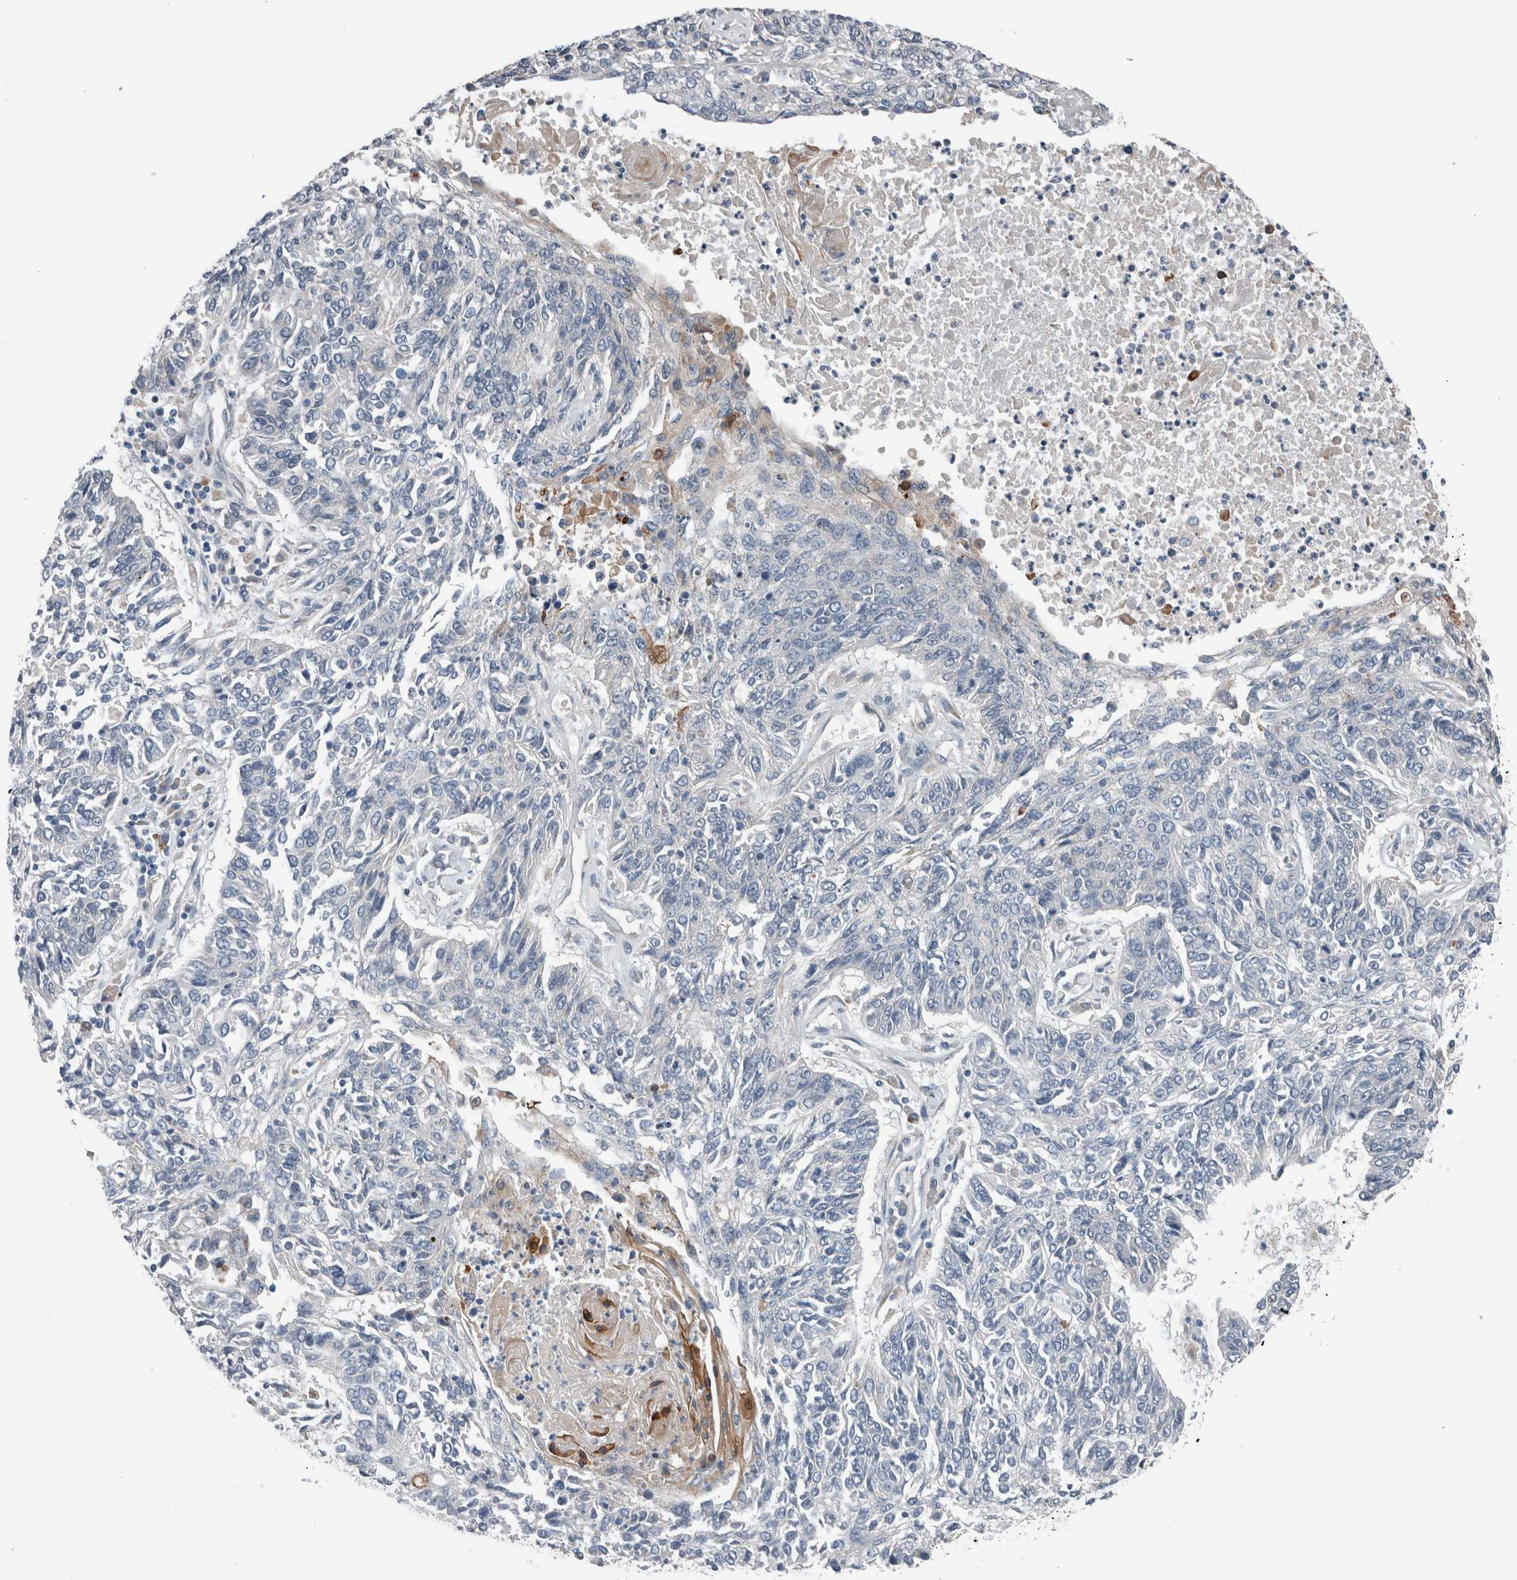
{"staining": {"intensity": "negative", "quantity": "none", "location": "none"}, "tissue": "lung cancer", "cell_type": "Tumor cells", "image_type": "cancer", "snomed": [{"axis": "morphology", "description": "Normal tissue, NOS"}, {"axis": "morphology", "description": "Squamous cell carcinoma, NOS"}, {"axis": "topography", "description": "Cartilage tissue"}, {"axis": "topography", "description": "Bronchus"}, {"axis": "topography", "description": "Lung"}], "caption": "Immunohistochemical staining of human squamous cell carcinoma (lung) demonstrates no significant positivity in tumor cells.", "gene": "CRNN", "patient": {"sex": "female", "age": 49}}